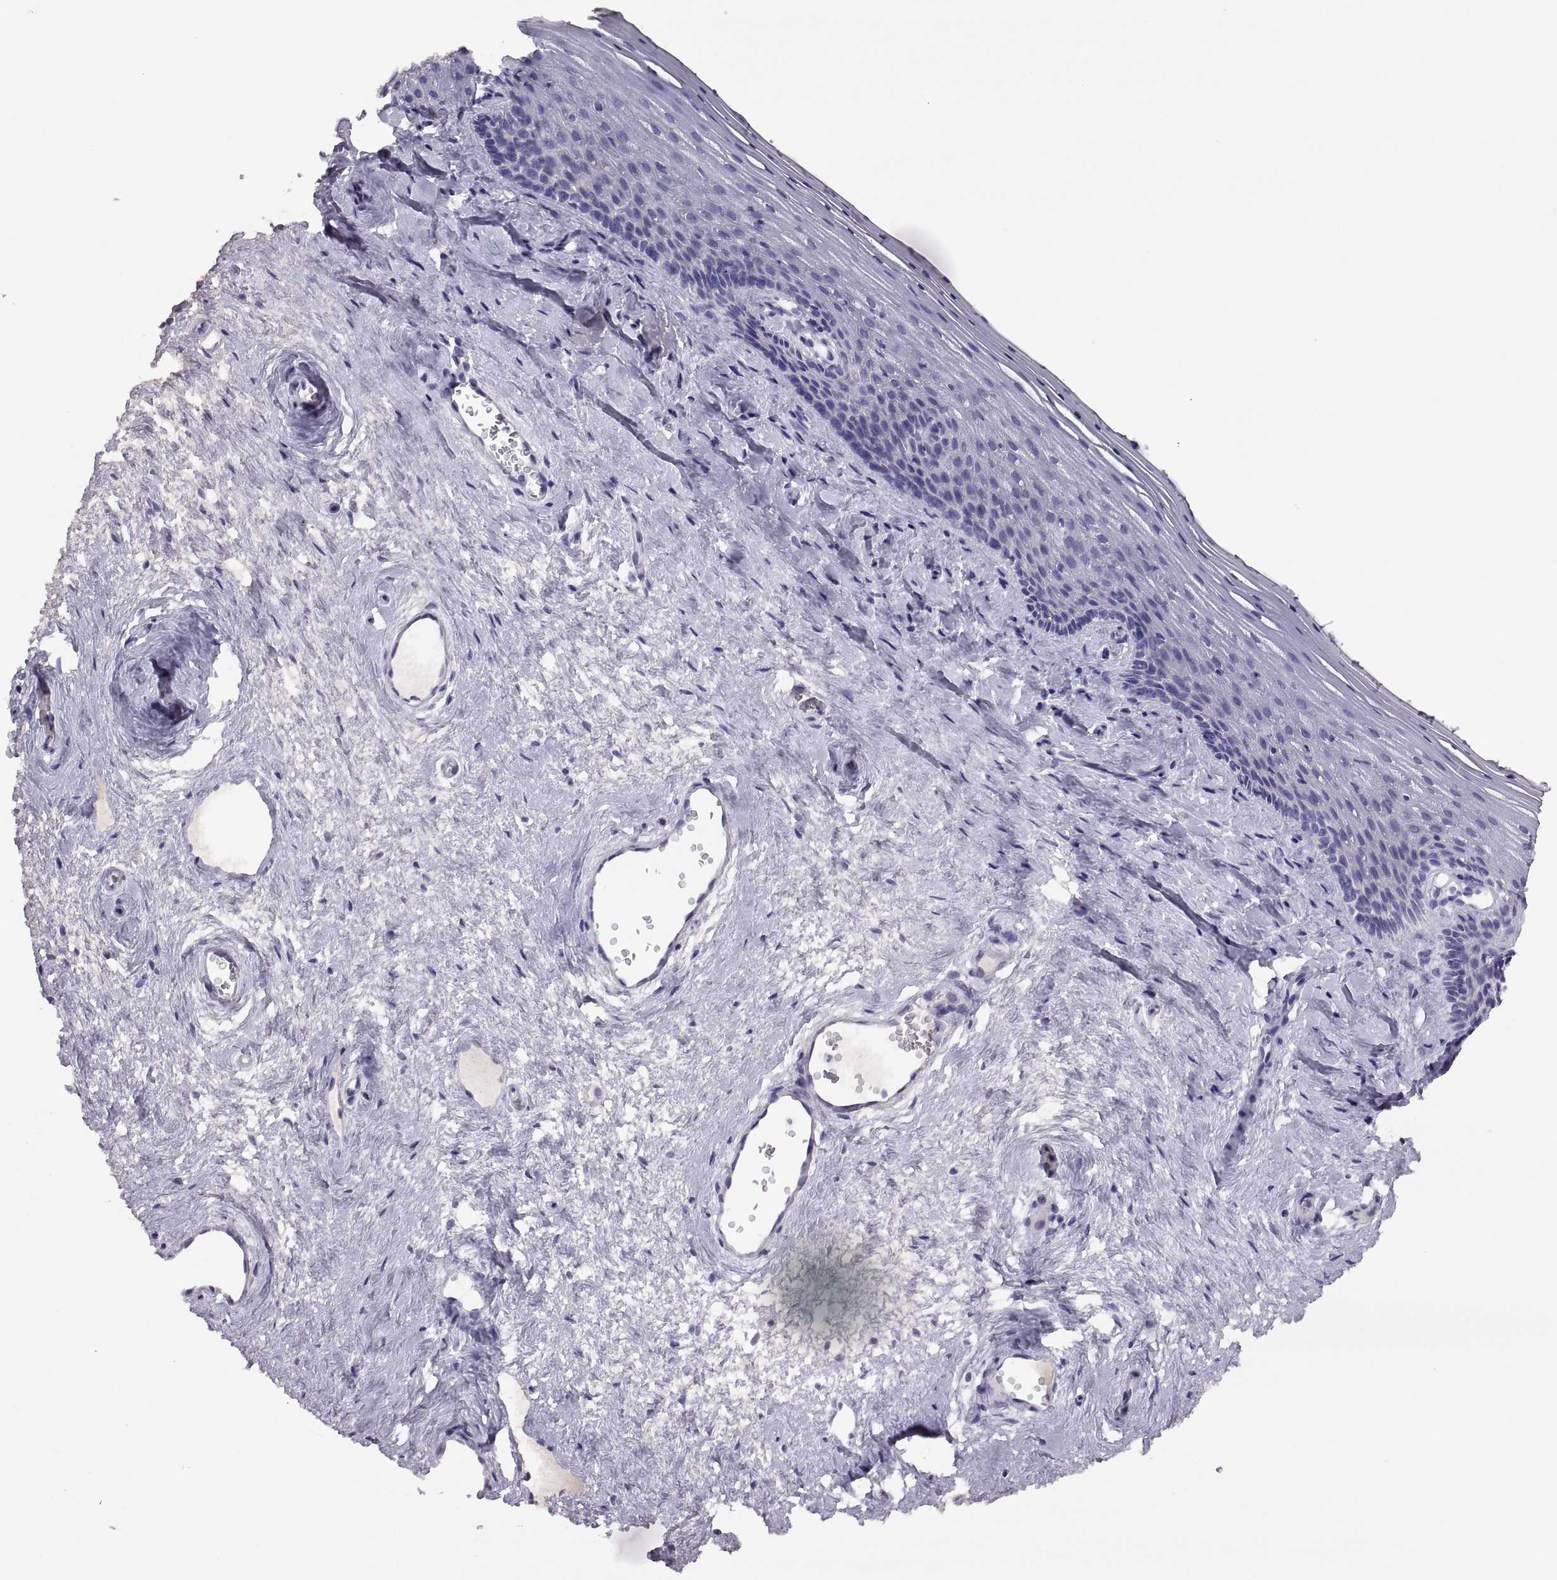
{"staining": {"intensity": "negative", "quantity": "none", "location": "none"}, "tissue": "vagina", "cell_type": "Squamous epithelial cells", "image_type": "normal", "snomed": [{"axis": "morphology", "description": "Normal tissue, NOS"}, {"axis": "topography", "description": "Vagina"}], "caption": "DAB (3,3'-diaminobenzidine) immunohistochemical staining of benign human vagina exhibits no significant positivity in squamous epithelial cells. (DAB immunohistochemistry visualized using brightfield microscopy, high magnification).", "gene": "TBX19", "patient": {"sex": "female", "age": 45}}